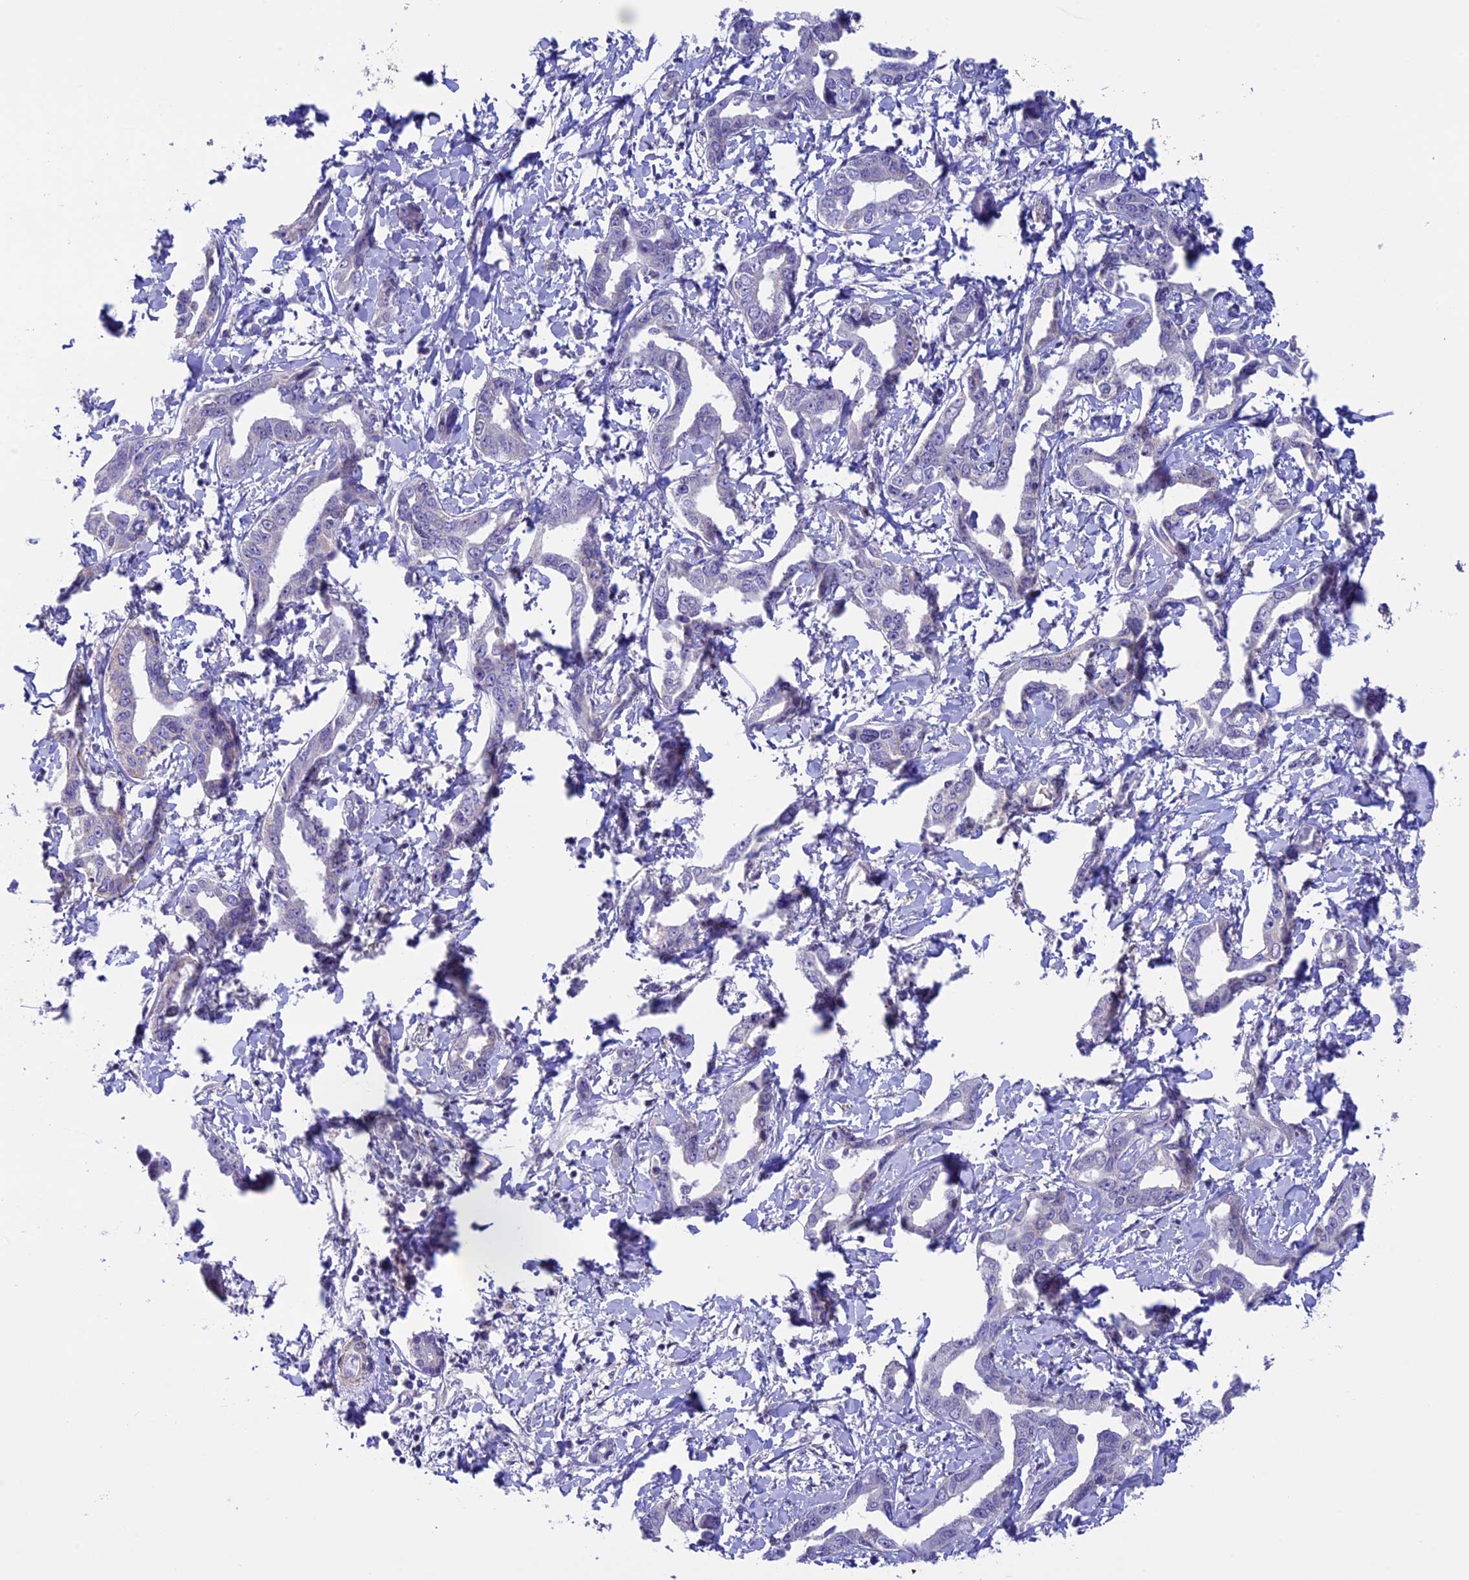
{"staining": {"intensity": "negative", "quantity": "none", "location": "none"}, "tissue": "liver cancer", "cell_type": "Tumor cells", "image_type": "cancer", "snomed": [{"axis": "morphology", "description": "Cholangiocarcinoma"}, {"axis": "topography", "description": "Liver"}], "caption": "The histopathology image reveals no significant staining in tumor cells of liver cancer (cholangiocarcinoma).", "gene": "IGSF6", "patient": {"sex": "male", "age": 59}}